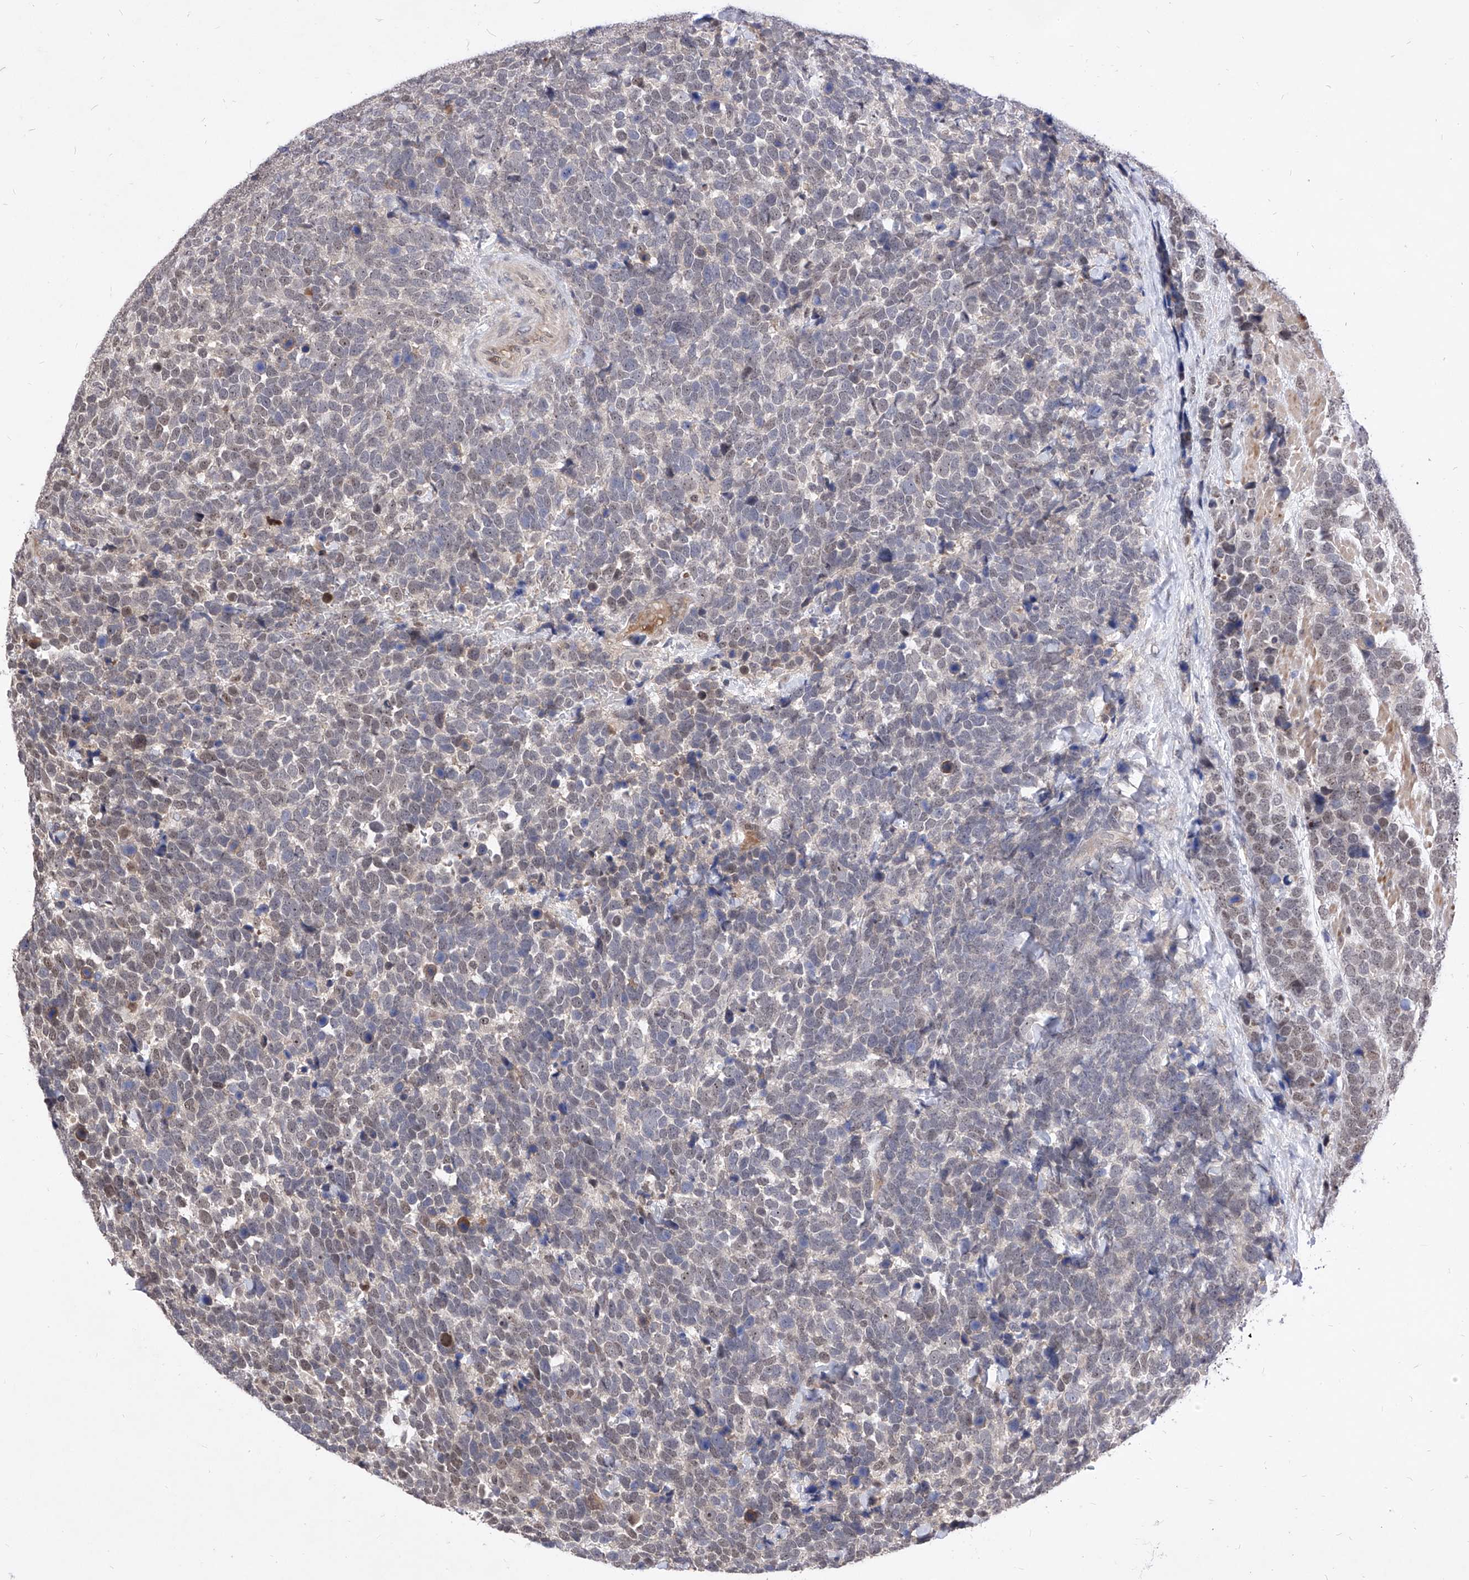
{"staining": {"intensity": "weak", "quantity": "<25%", "location": "nuclear"}, "tissue": "urothelial cancer", "cell_type": "Tumor cells", "image_type": "cancer", "snomed": [{"axis": "morphology", "description": "Urothelial carcinoma, High grade"}, {"axis": "topography", "description": "Urinary bladder"}], "caption": "A high-resolution micrograph shows immunohistochemistry staining of urothelial cancer, which shows no significant staining in tumor cells. (Immunohistochemistry (ihc), brightfield microscopy, high magnification).", "gene": "LGR4", "patient": {"sex": "female", "age": 82}}